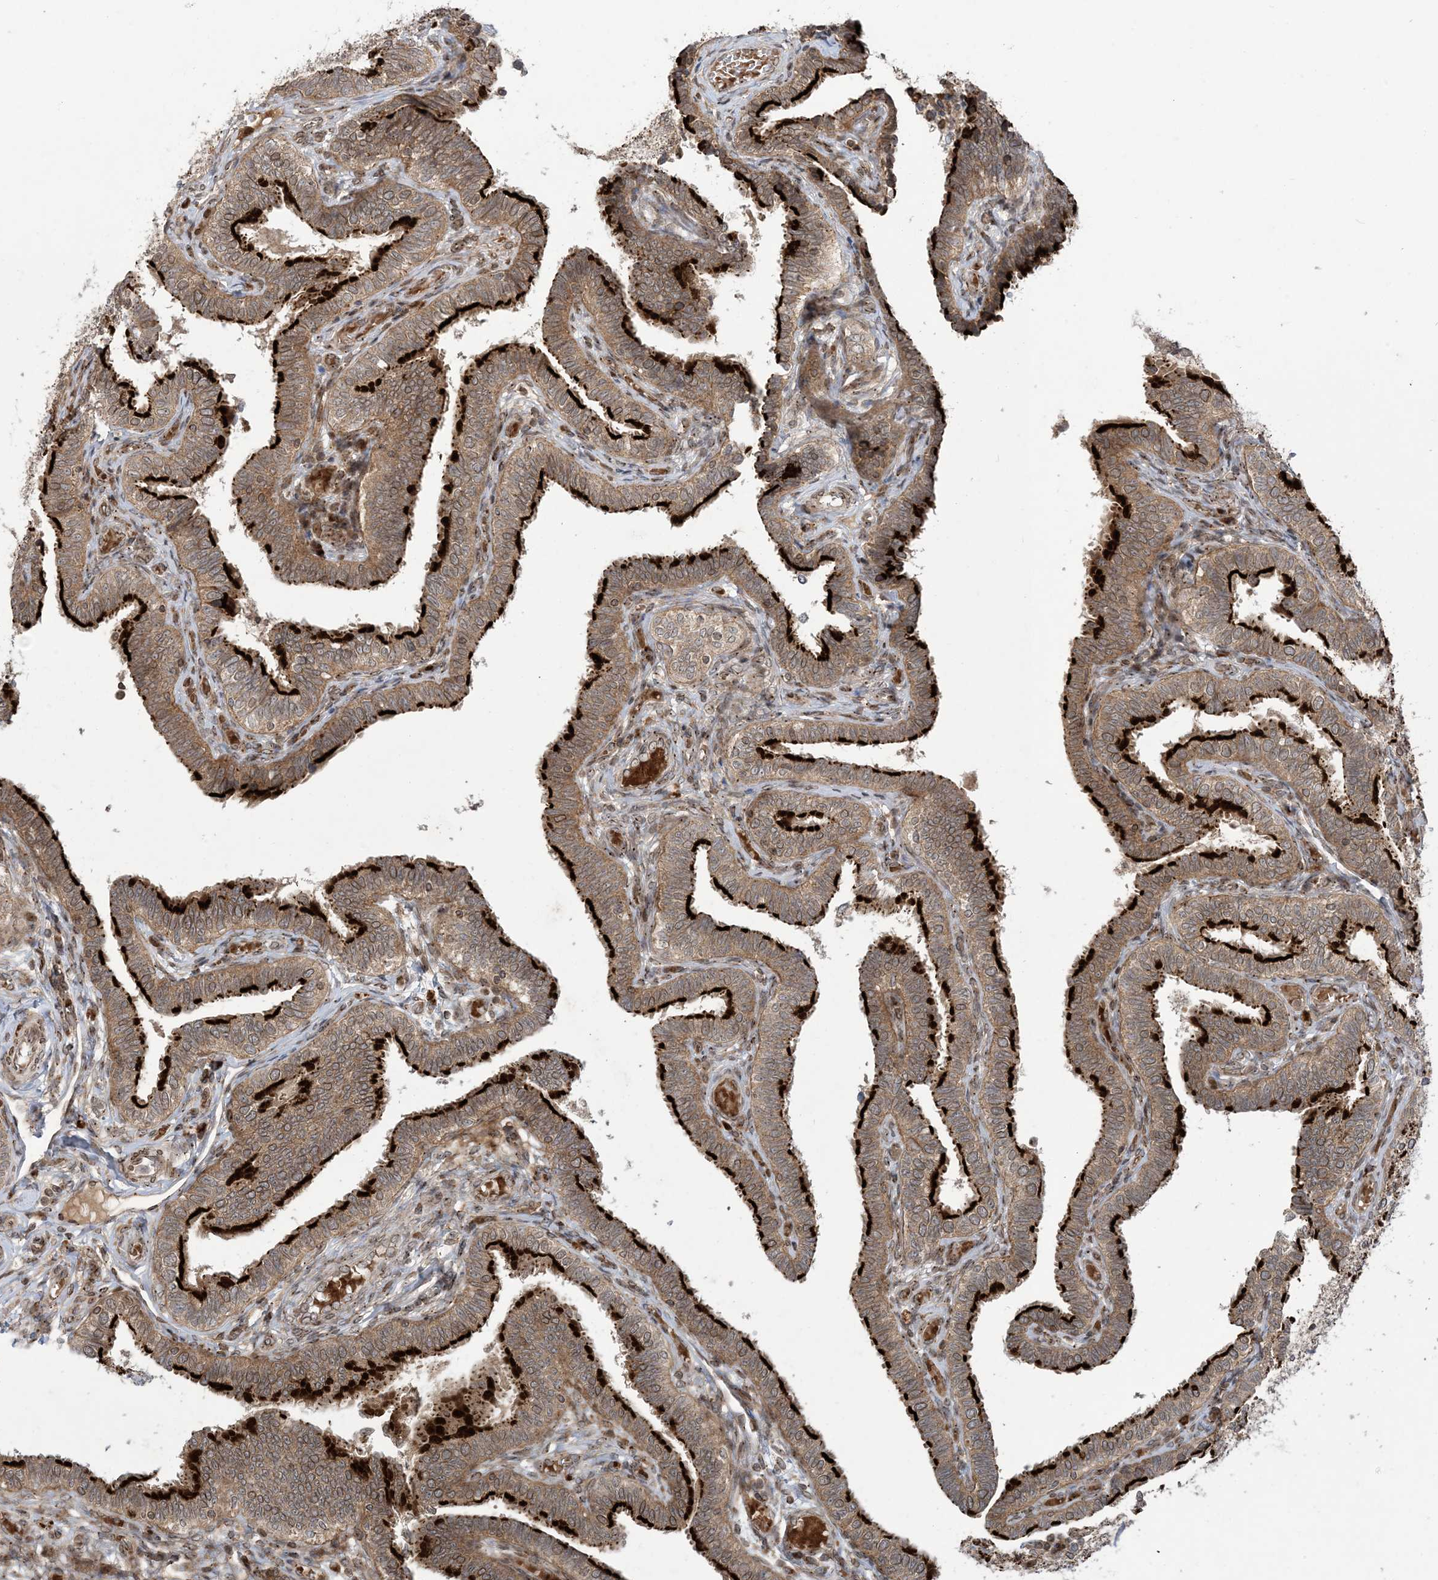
{"staining": {"intensity": "strong", "quantity": "25%-75%", "location": "cytoplasmic/membranous"}, "tissue": "fallopian tube", "cell_type": "Glandular cells", "image_type": "normal", "snomed": [{"axis": "morphology", "description": "Normal tissue, NOS"}, {"axis": "topography", "description": "Fallopian tube"}], "caption": "Immunohistochemical staining of benign human fallopian tube displays strong cytoplasmic/membranous protein positivity in about 25%-75% of glandular cells.", "gene": "CASP4", "patient": {"sex": "female", "age": 39}}